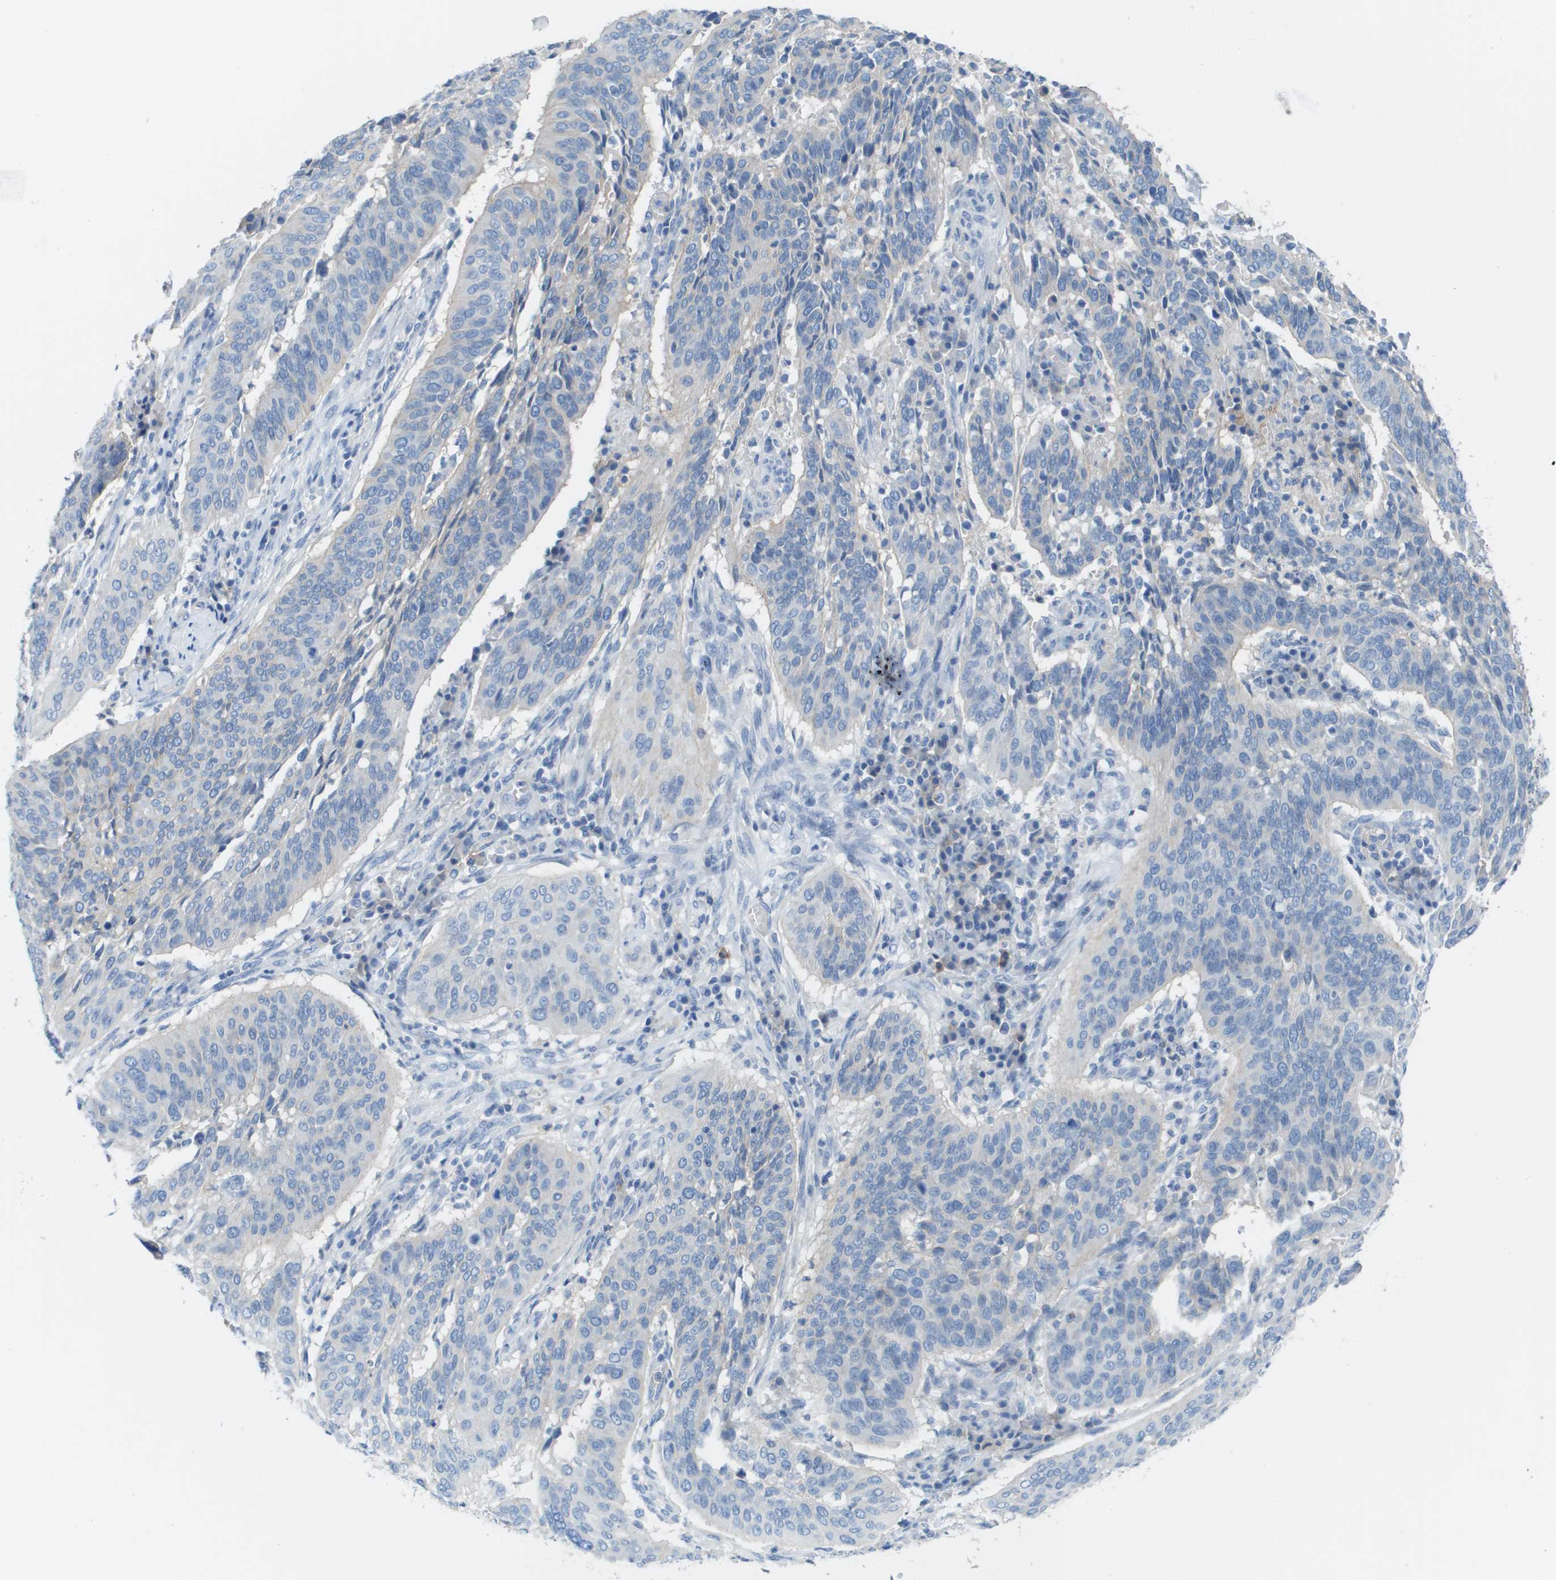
{"staining": {"intensity": "negative", "quantity": "none", "location": "none"}, "tissue": "cervical cancer", "cell_type": "Tumor cells", "image_type": "cancer", "snomed": [{"axis": "morphology", "description": "Normal tissue, NOS"}, {"axis": "morphology", "description": "Squamous cell carcinoma, NOS"}, {"axis": "topography", "description": "Cervix"}], "caption": "Immunohistochemistry (IHC) image of neoplastic tissue: squamous cell carcinoma (cervical) stained with DAB (3,3'-diaminobenzidine) reveals no significant protein staining in tumor cells.", "gene": "CD46", "patient": {"sex": "female", "age": 39}}